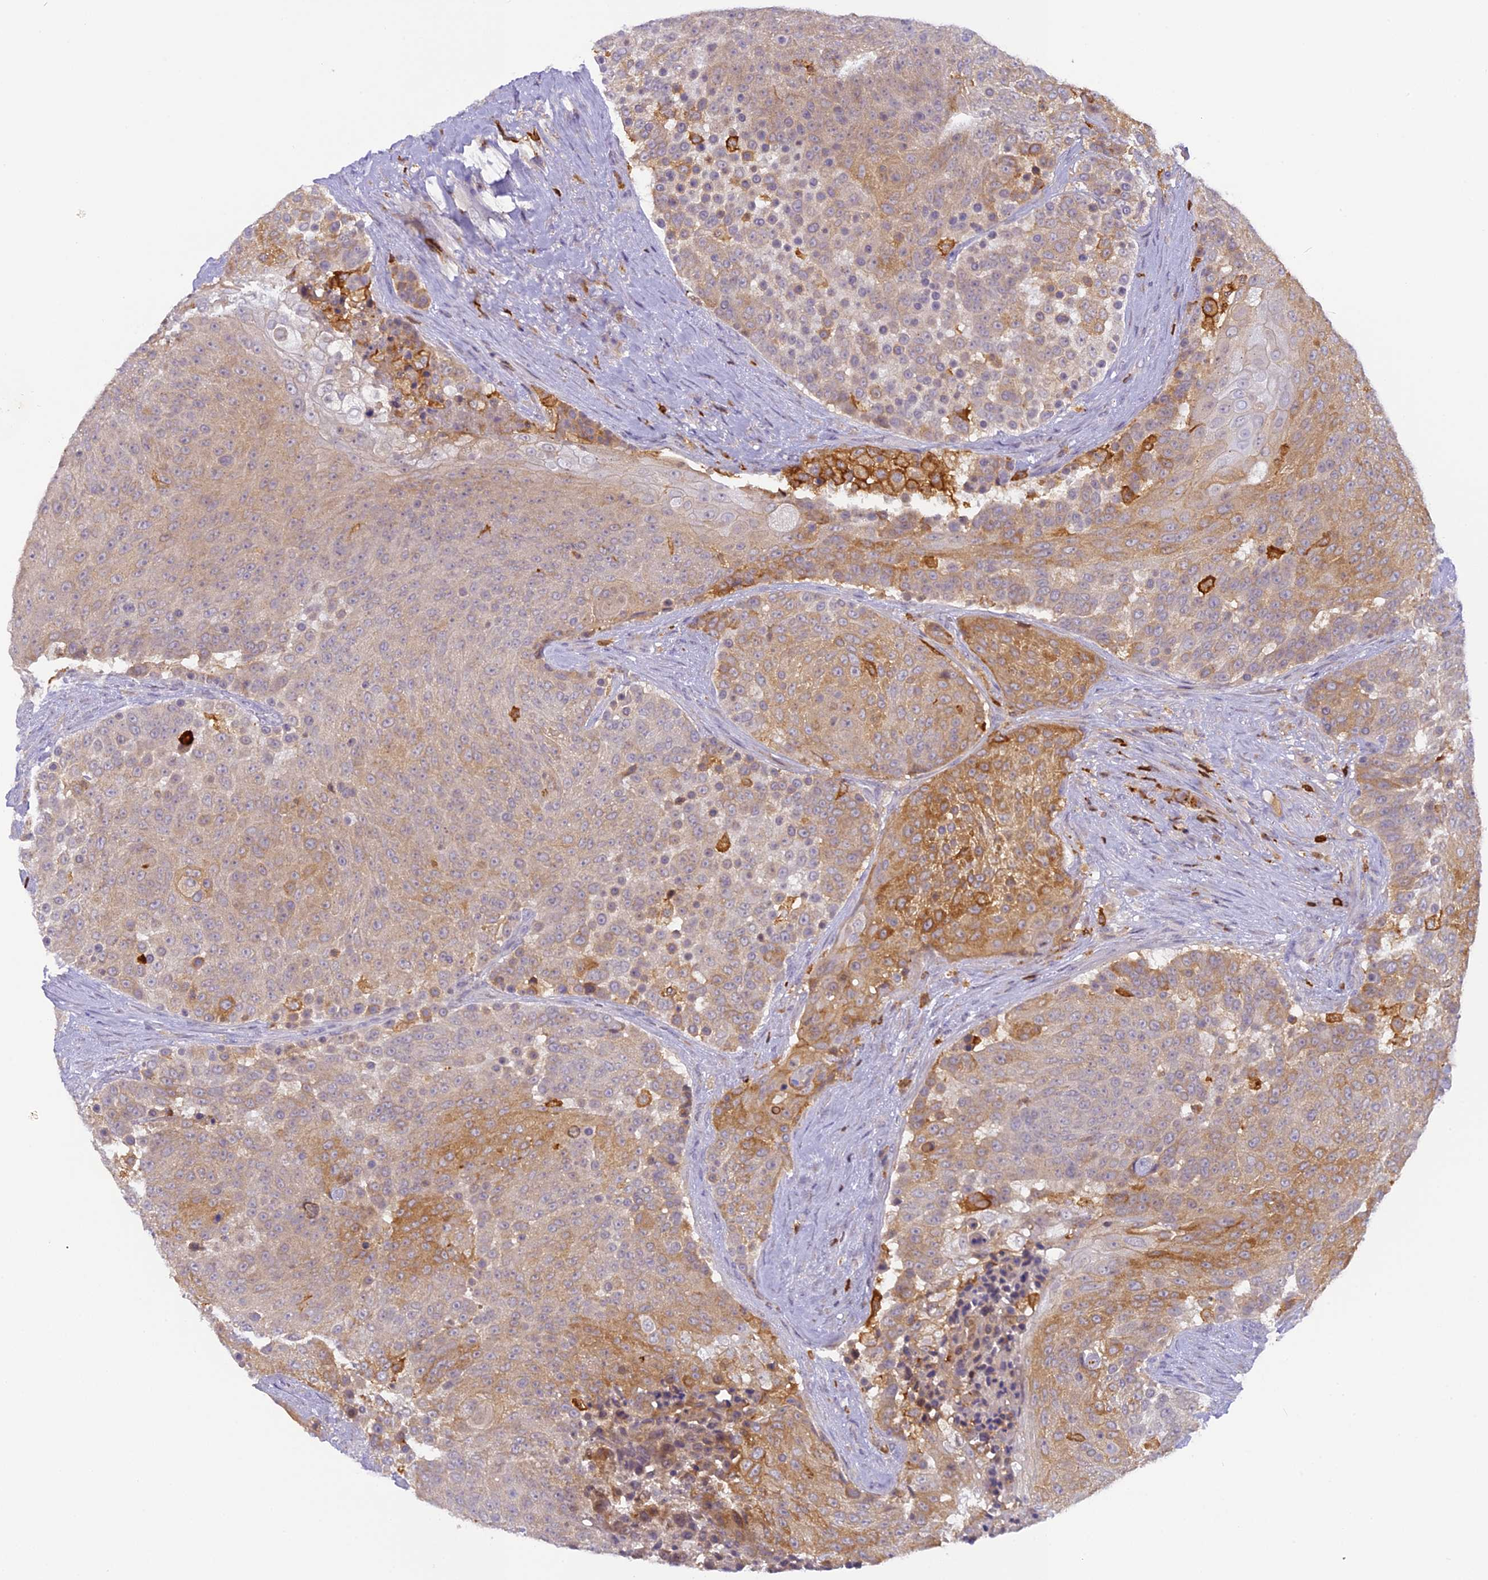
{"staining": {"intensity": "moderate", "quantity": "25%-75%", "location": "cytoplasmic/membranous"}, "tissue": "urothelial cancer", "cell_type": "Tumor cells", "image_type": "cancer", "snomed": [{"axis": "morphology", "description": "Urothelial carcinoma, High grade"}, {"axis": "topography", "description": "Urinary bladder"}], "caption": "Urothelial cancer stained for a protein (brown) exhibits moderate cytoplasmic/membranous positive expression in approximately 25%-75% of tumor cells.", "gene": "FYB1", "patient": {"sex": "female", "age": 63}}